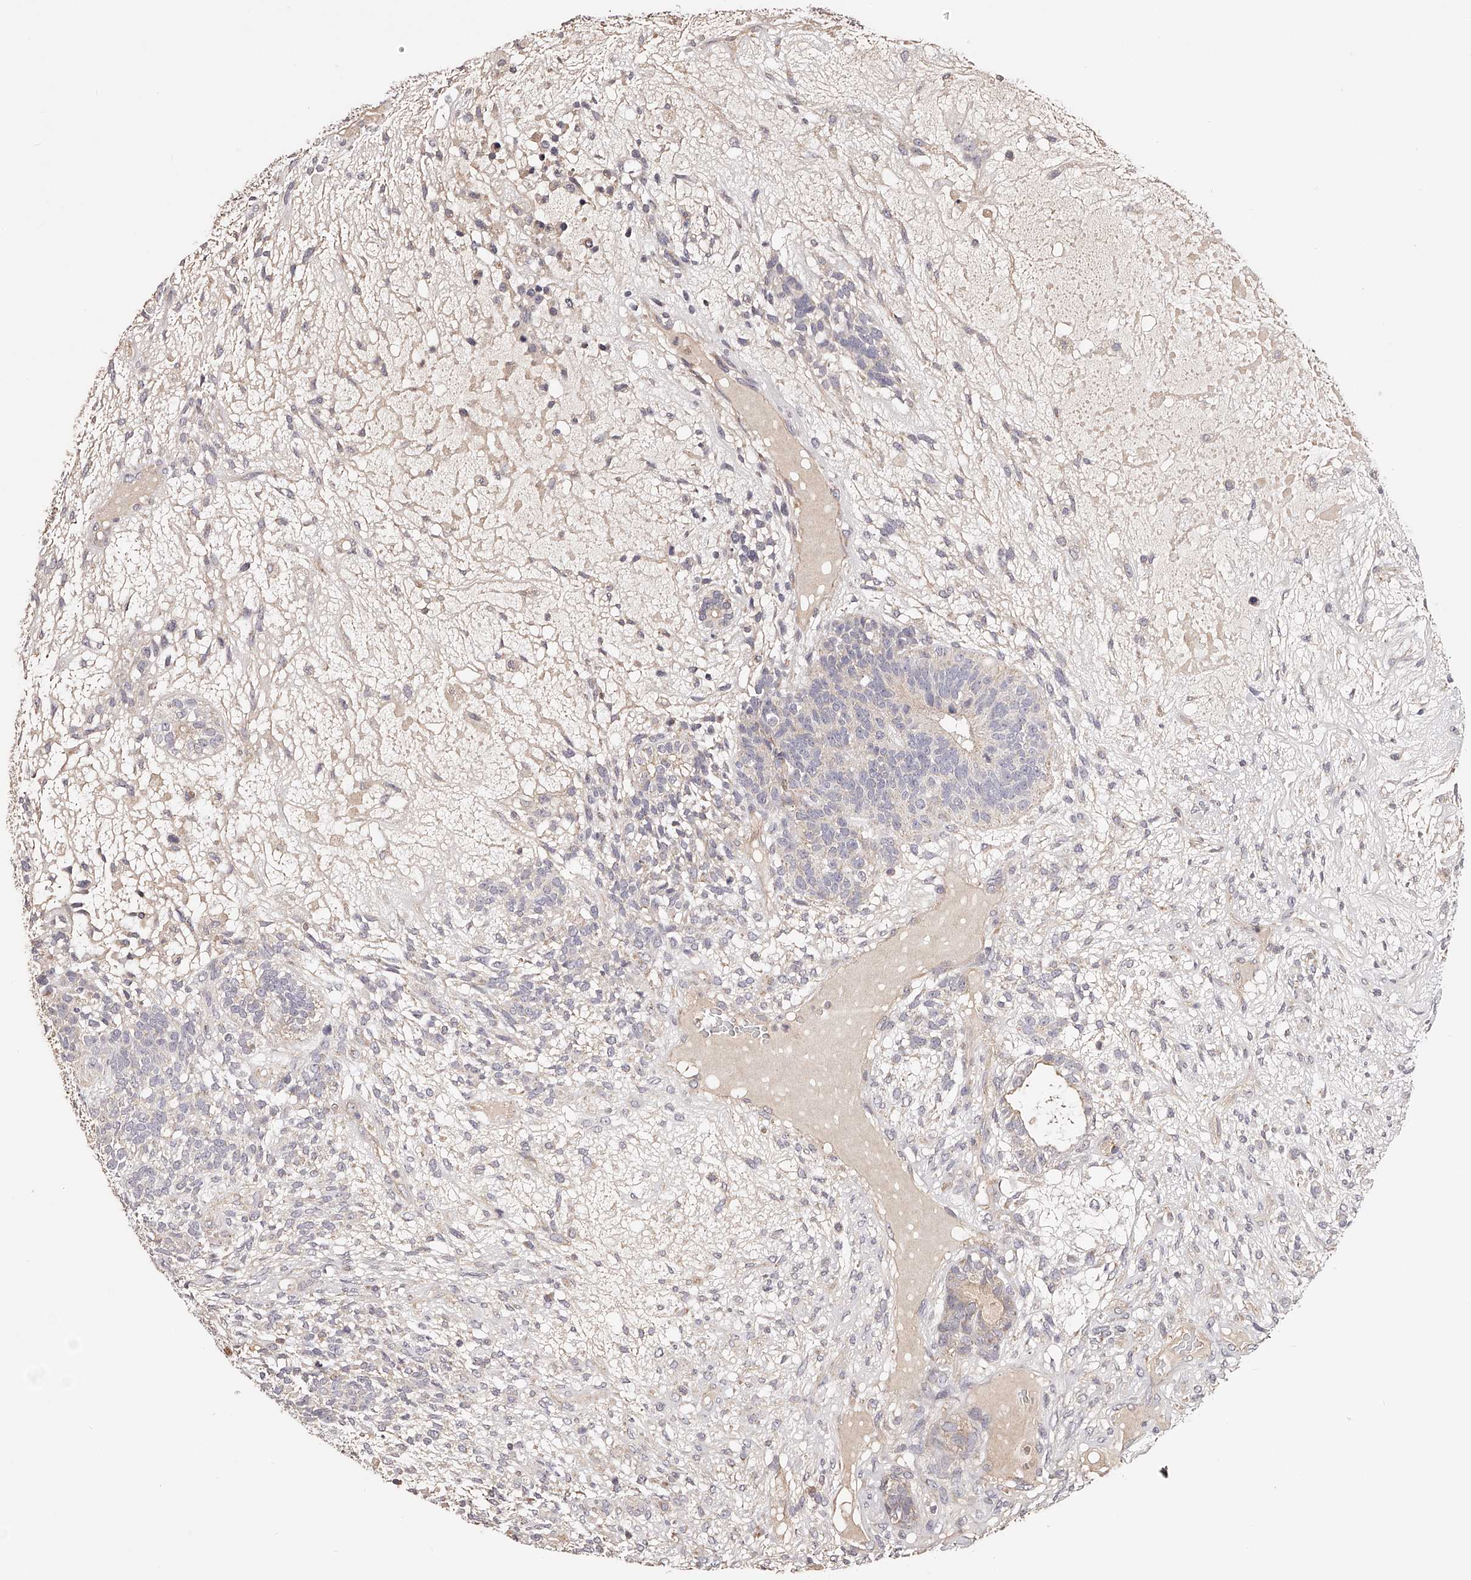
{"staining": {"intensity": "negative", "quantity": "none", "location": "none"}, "tissue": "testis cancer", "cell_type": "Tumor cells", "image_type": "cancer", "snomed": [{"axis": "morphology", "description": "Seminoma, NOS"}, {"axis": "morphology", "description": "Carcinoma, Embryonal, NOS"}, {"axis": "topography", "description": "Testis"}], "caption": "High power microscopy image of an immunohistochemistry (IHC) photomicrograph of testis embryonal carcinoma, revealing no significant expression in tumor cells.", "gene": "USP21", "patient": {"sex": "male", "age": 28}}